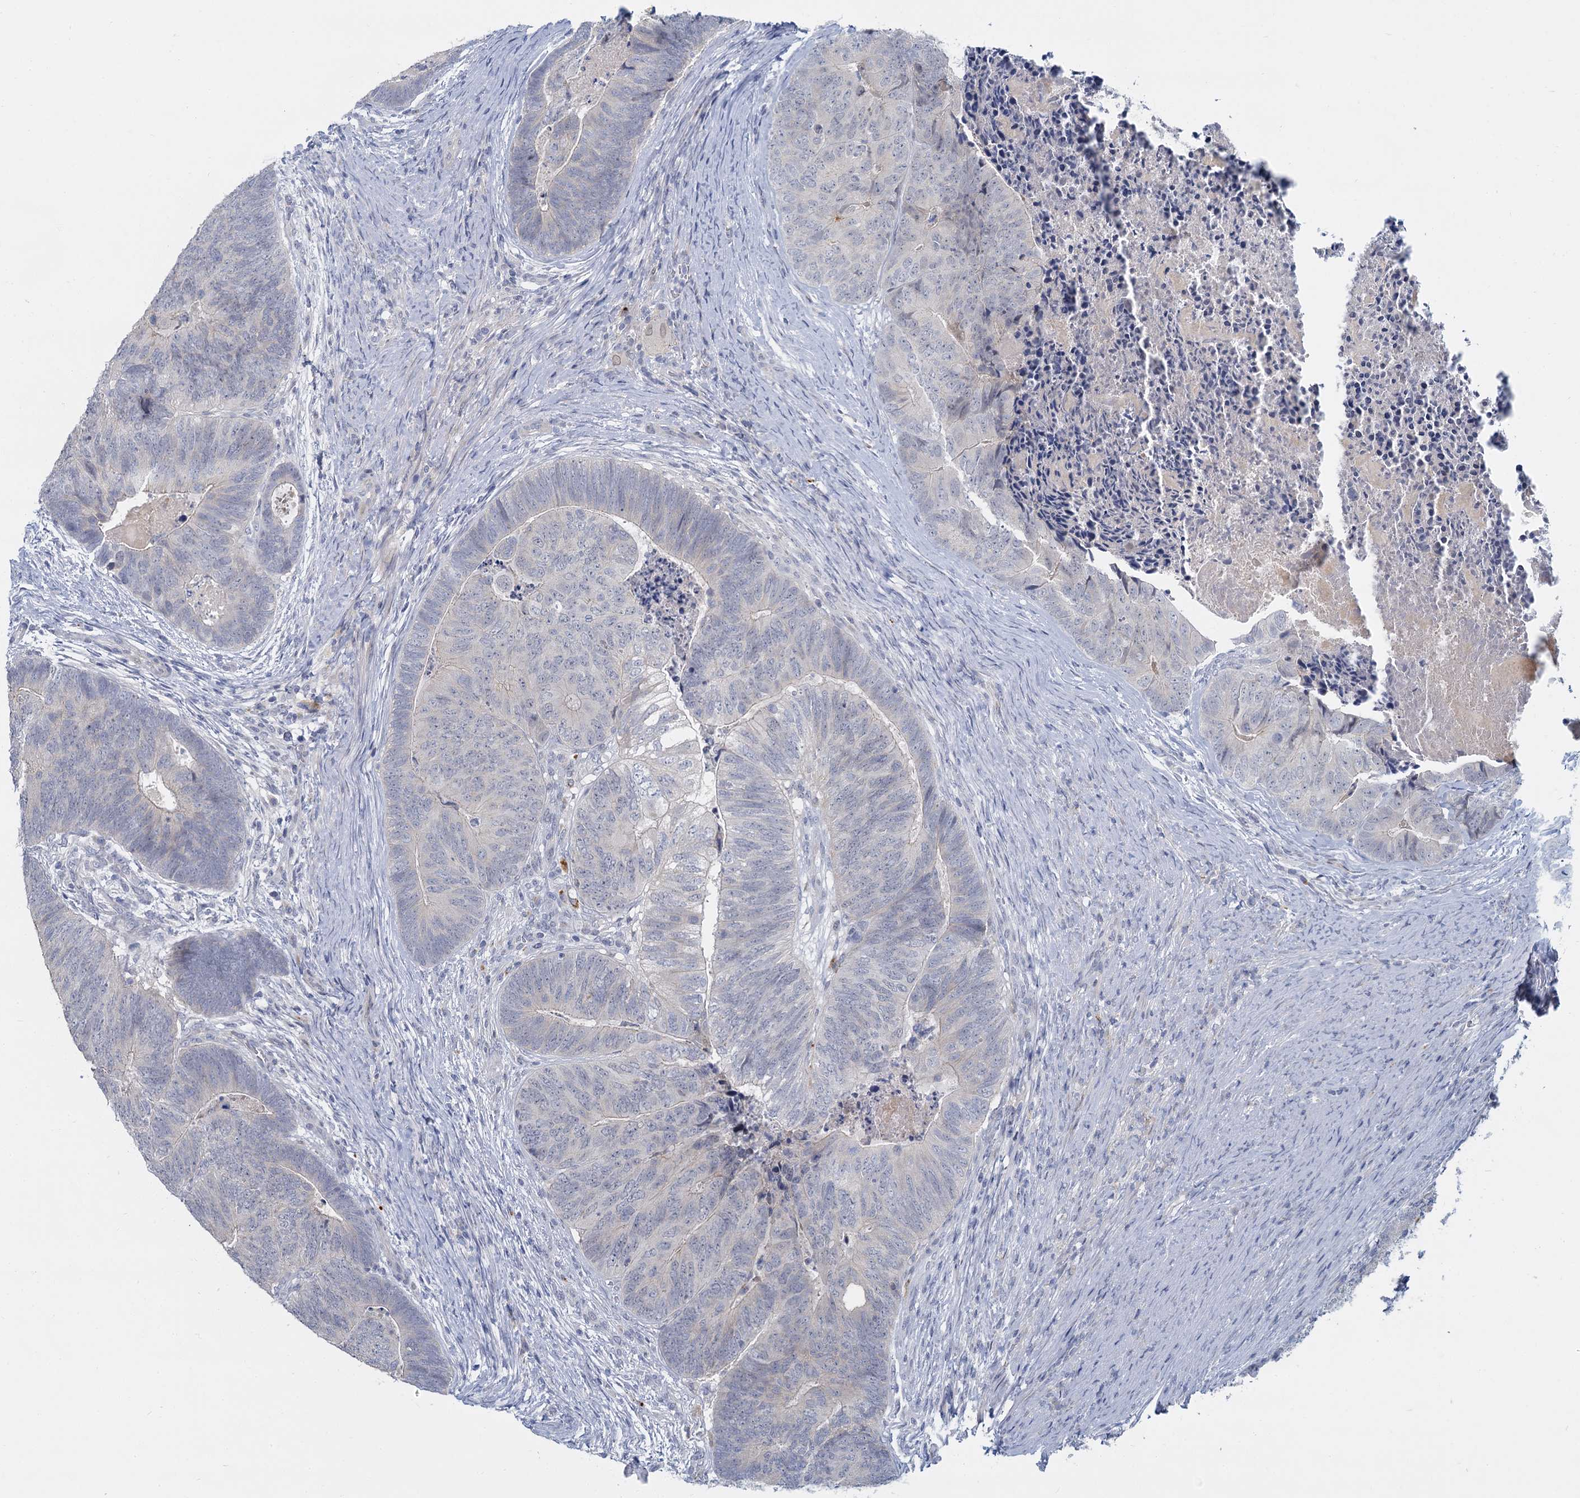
{"staining": {"intensity": "negative", "quantity": "none", "location": "none"}, "tissue": "colorectal cancer", "cell_type": "Tumor cells", "image_type": "cancer", "snomed": [{"axis": "morphology", "description": "Adenocarcinoma, NOS"}, {"axis": "topography", "description": "Colon"}], "caption": "This image is of colorectal cancer stained with immunohistochemistry (IHC) to label a protein in brown with the nuclei are counter-stained blue. There is no expression in tumor cells. The staining is performed using DAB (3,3'-diaminobenzidine) brown chromogen with nuclei counter-stained in using hematoxylin.", "gene": "ACRBP", "patient": {"sex": "female", "age": 67}}